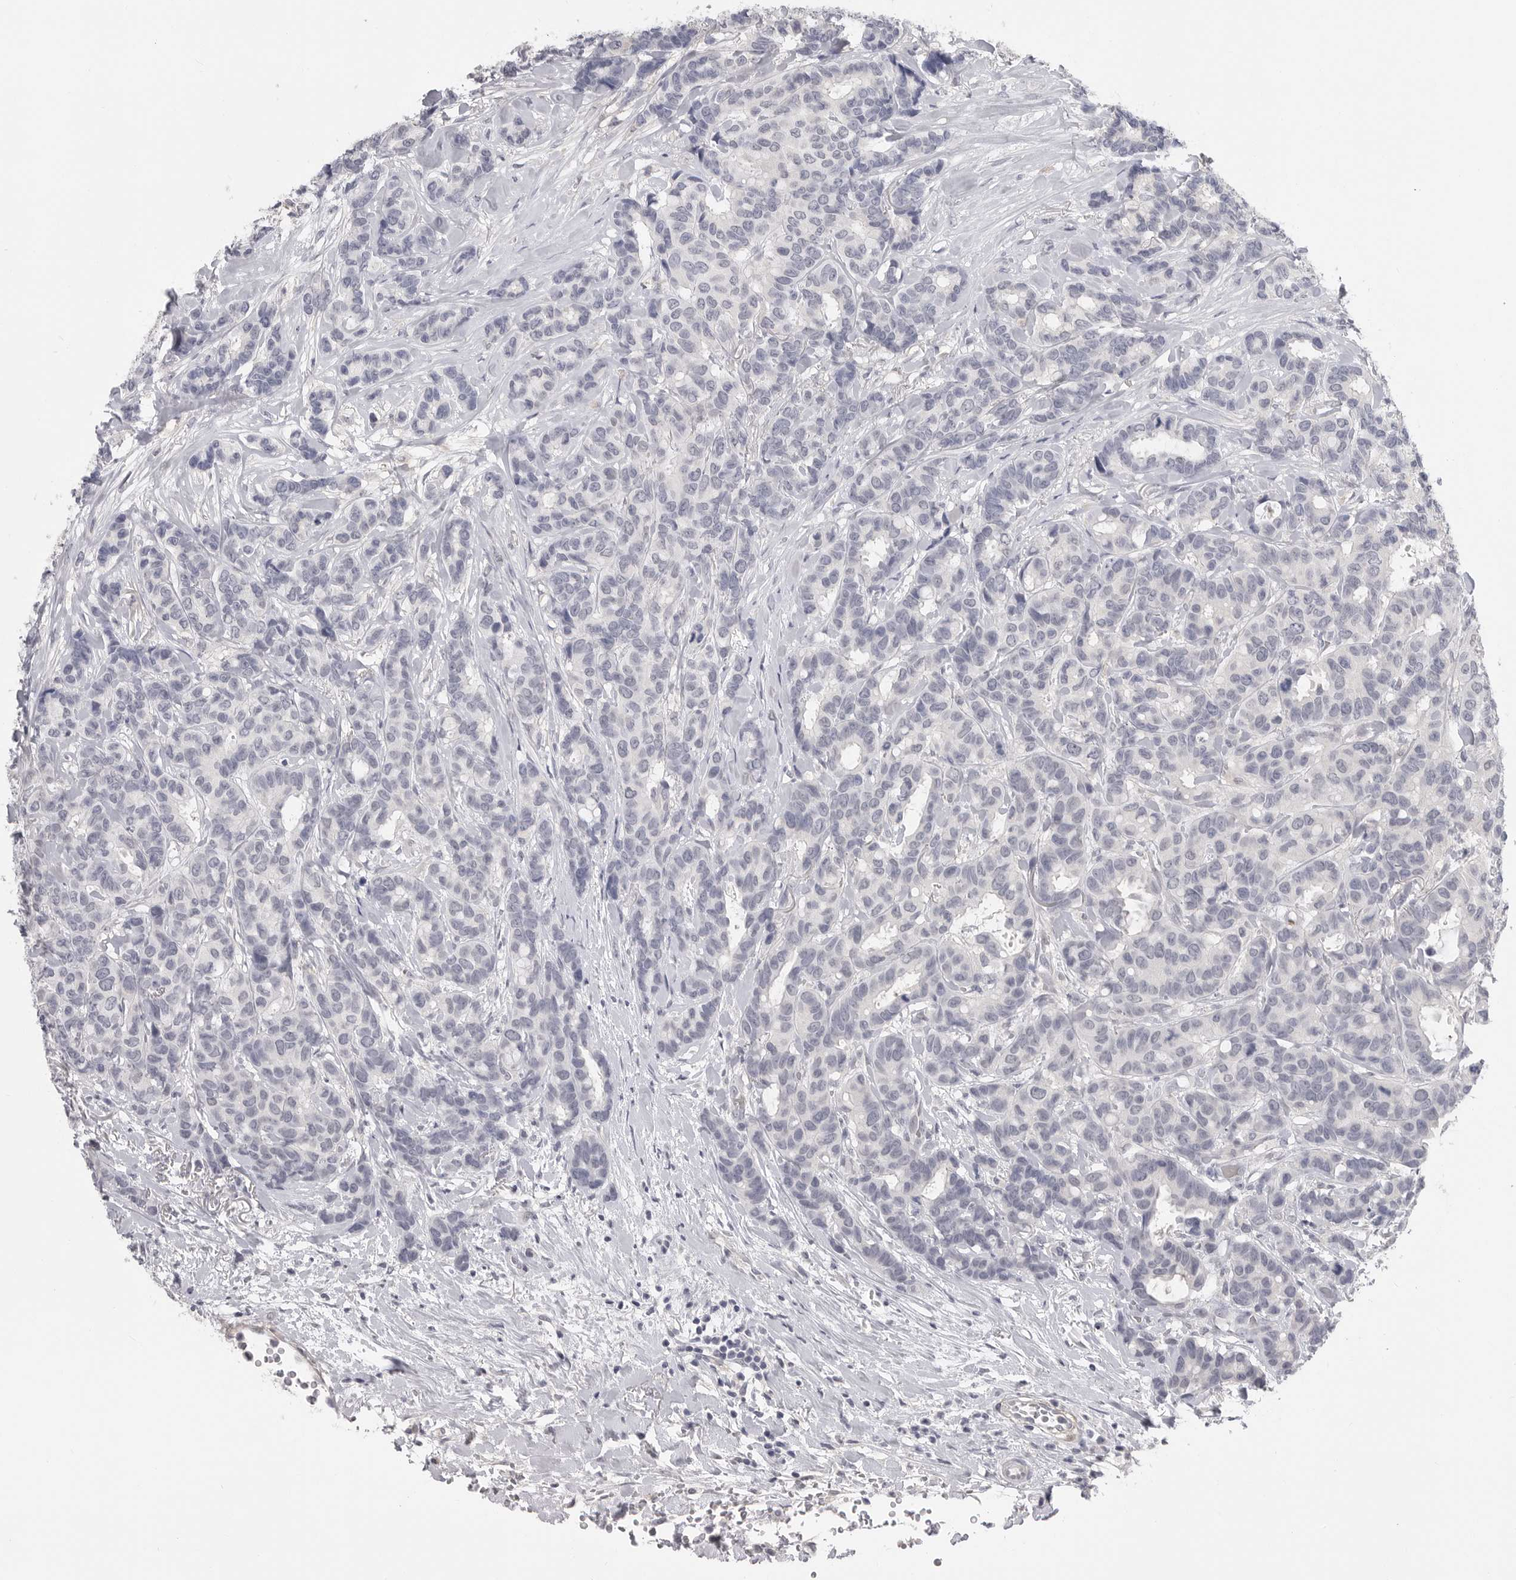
{"staining": {"intensity": "negative", "quantity": "none", "location": "none"}, "tissue": "breast cancer", "cell_type": "Tumor cells", "image_type": "cancer", "snomed": [{"axis": "morphology", "description": "Duct carcinoma"}, {"axis": "topography", "description": "Breast"}], "caption": "The photomicrograph demonstrates no significant expression in tumor cells of breast intraductal carcinoma. Brightfield microscopy of IHC stained with DAB (3,3'-diaminobenzidine) (brown) and hematoxylin (blue), captured at high magnification.", "gene": "PLEKHF1", "patient": {"sex": "female", "age": 87}}